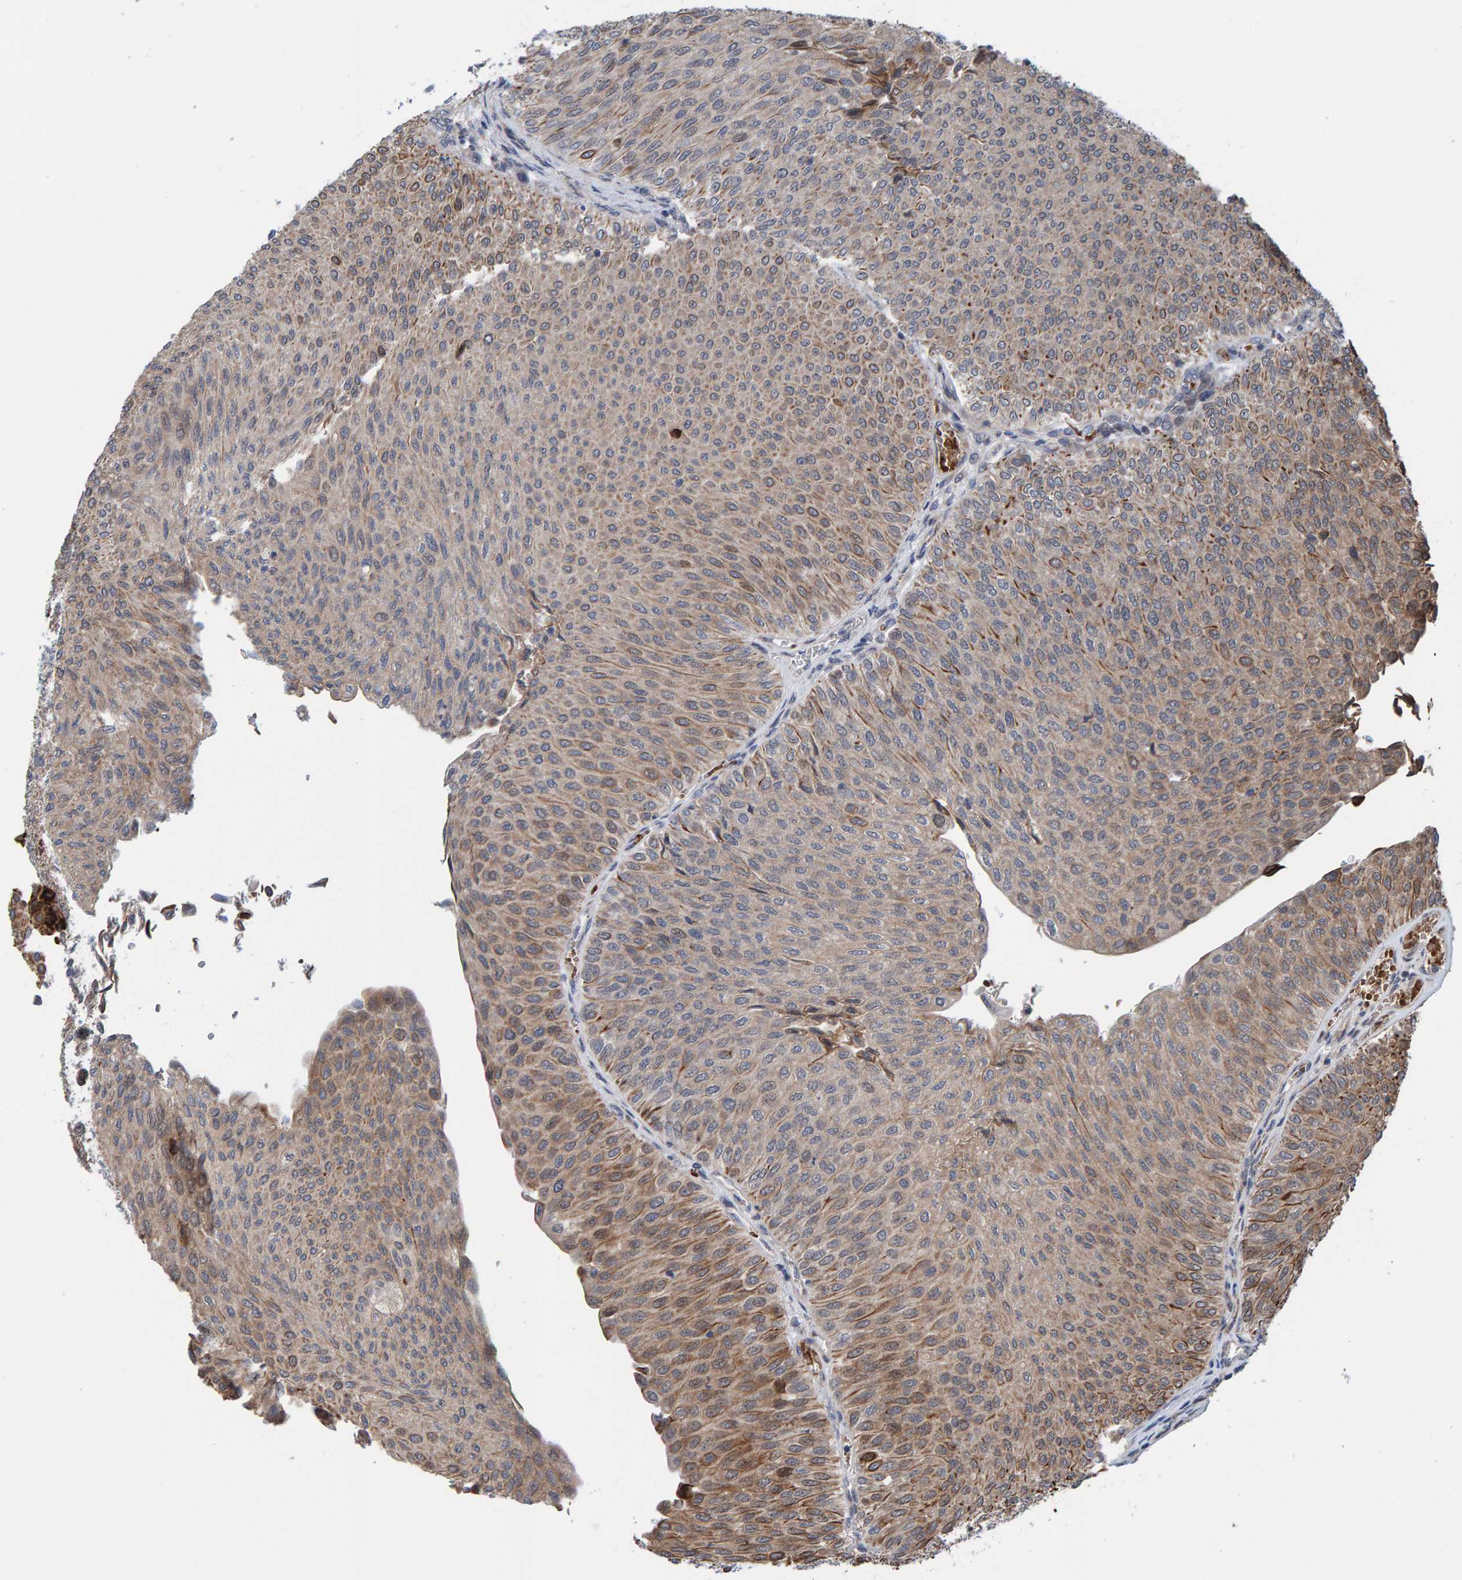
{"staining": {"intensity": "moderate", "quantity": ">75%", "location": "cytoplasmic/membranous"}, "tissue": "urothelial cancer", "cell_type": "Tumor cells", "image_type": "cancer", "snomed": [{"axis": "morphology", "description": "Urothelial carcinoma, Low grade"}, {"axis": "topography", "description": "Urinary bladder"}], "caption": "Urothelial cancer stained with a brown dye reveals moderate cytoplasmic/membranous positive staining in about >75% of tumor cells.", "gene": "MFSD6L", "patient": {"sex": "male", "age": 78}}